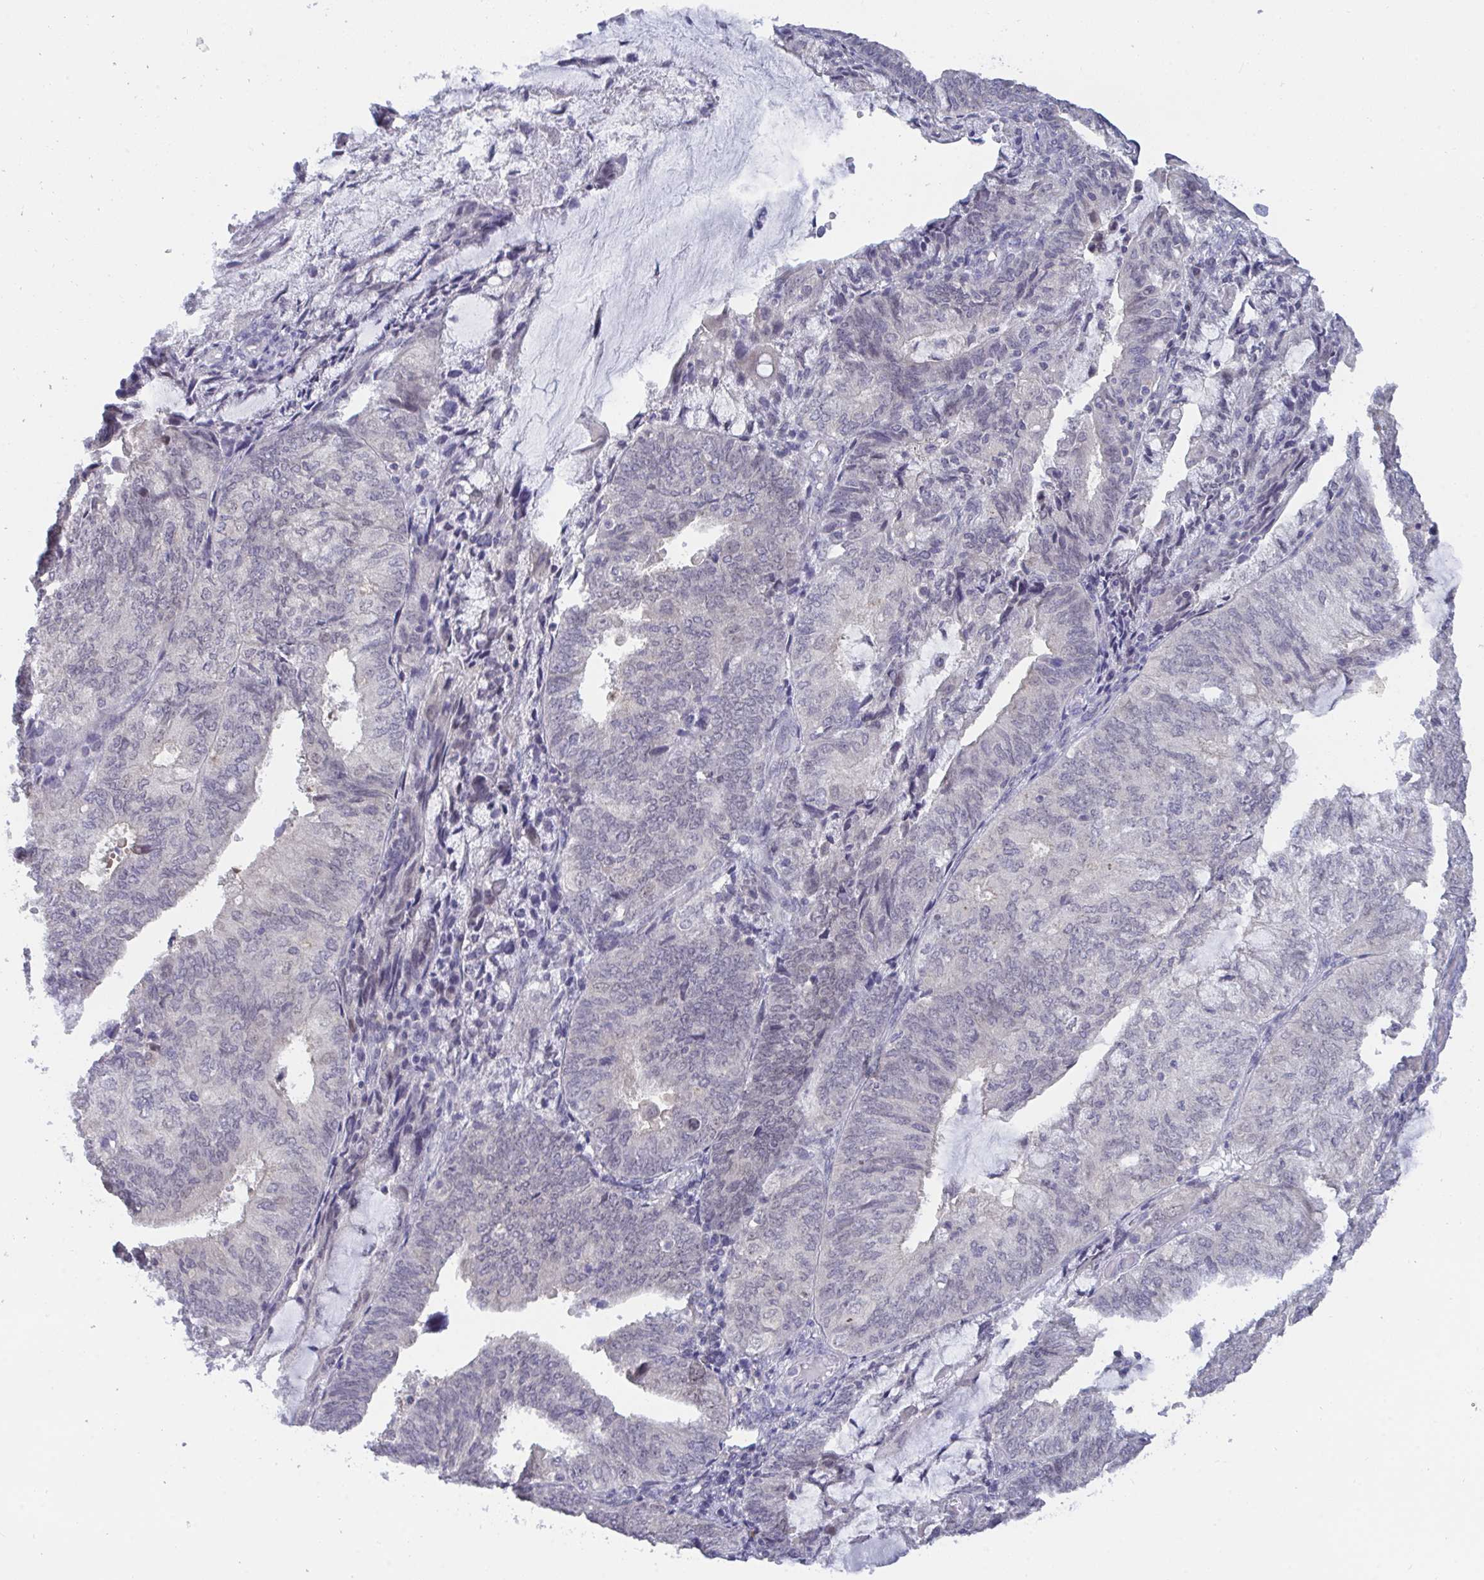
{"staining": {"intensity": "negative", "quantity": "none", "location": "none"}, "tissue": "endometrial cancer", "cell_type": "Tumor cells", "image_type": "cancer", "snomed": [{"axis": "morphology", "description": "Adenocarcinoma, NOS"}, {"axis": "topography", "description": "Endometrium"}], "caption": "Micrograph shows no protein positivity in tumor cells of endometrial cancer (adenocarcinoma) tissue.", "gene": "BMAL2", "patient": {"sex": "female", "age": 81}}